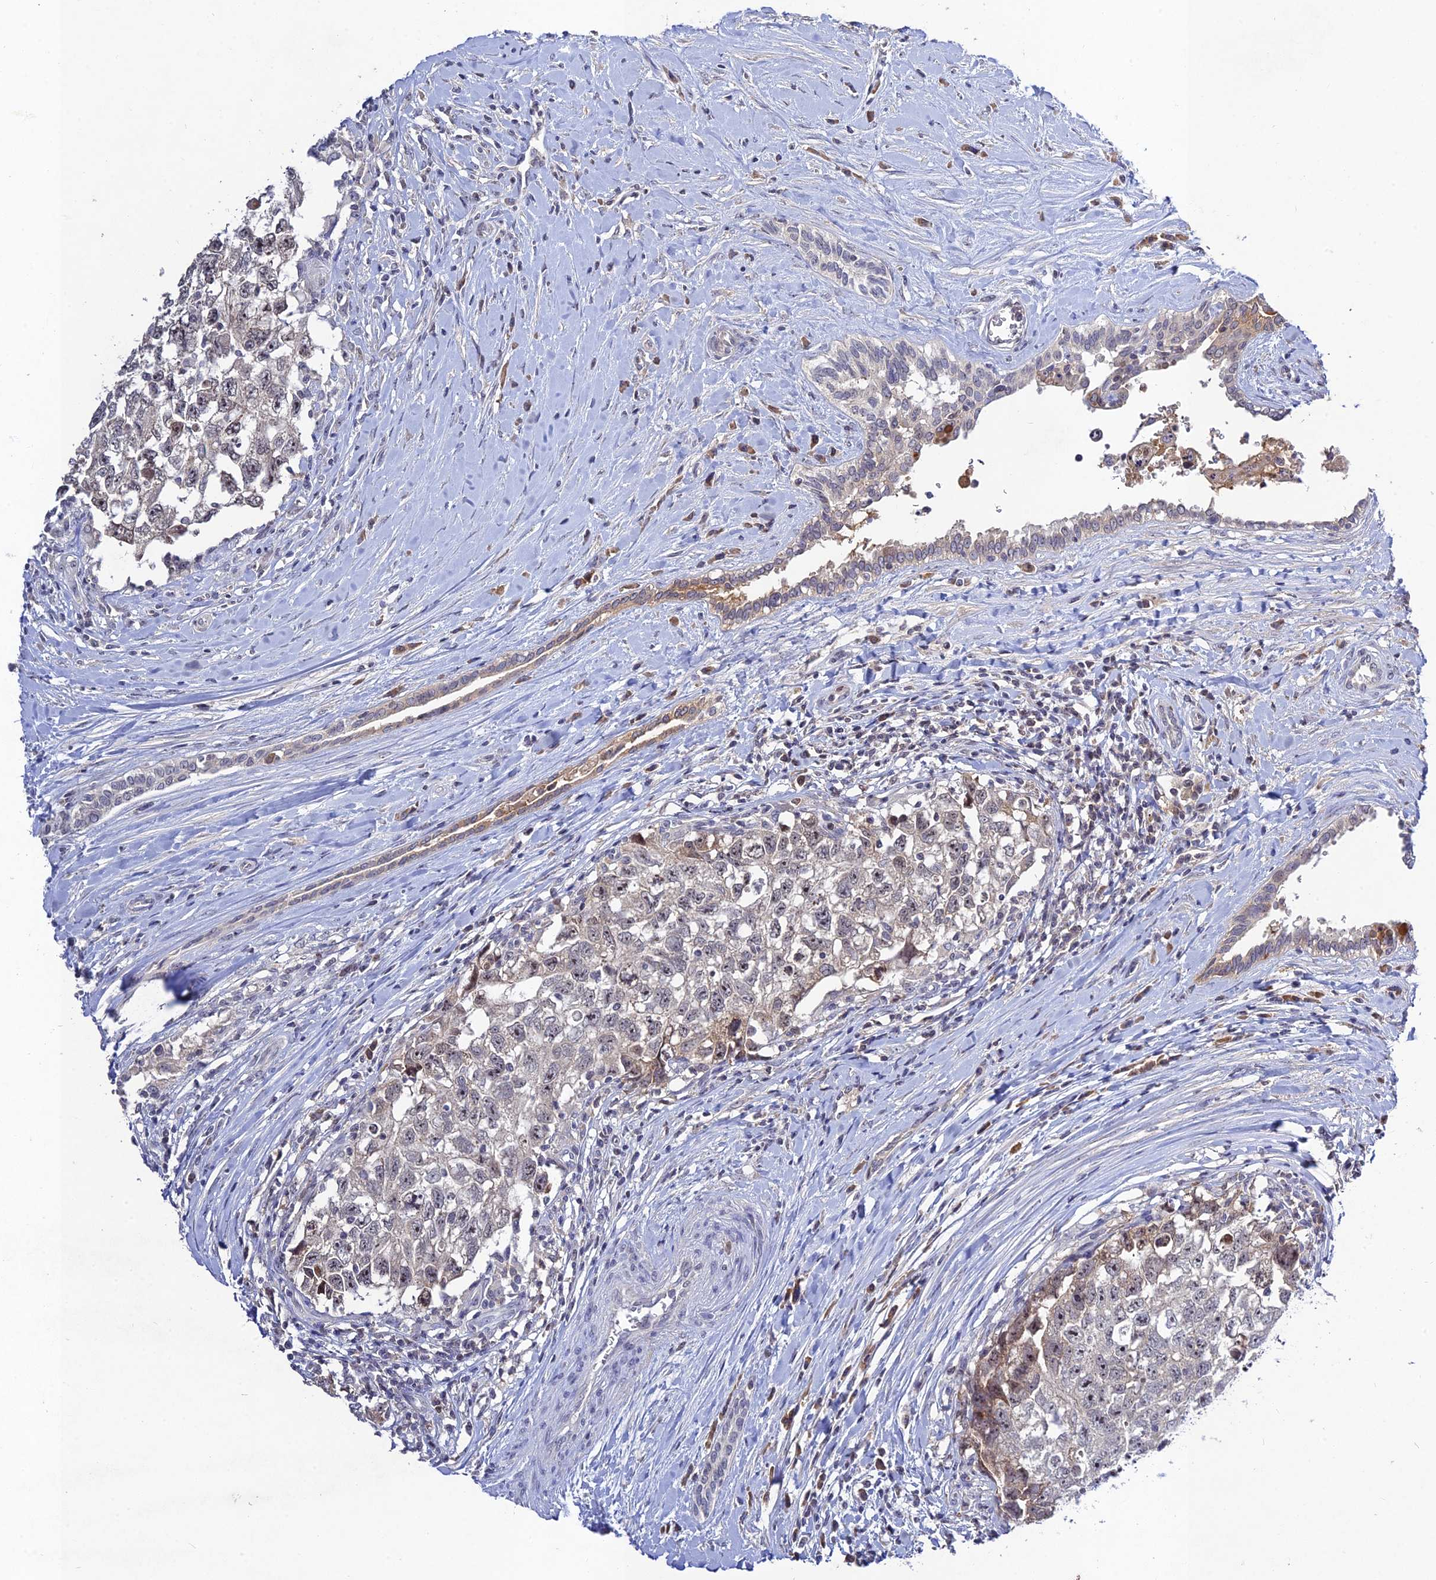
{"staining": {"intensity": "negative", "quantity": "none", "location": "none"}, "tissue": "testis cancer", "cell_type": "Tumor cells", "image_type": "cancer", "snomed": [{"axis": "morphology", "description": "Seminoma, NOS"}, {"axis": "morphology", "description": "Carcinoma, Embryonal, NOS"}, {"axis": "topography", "description": "Testis"}], "caption": "High power microscopy image of an immunohistochemistry photomicrograph of testis cancer (seminoma), revealing no significant staining in tumor cells.", "gene": "CHST5", "patient": {"sex": "male", "age": 29}}